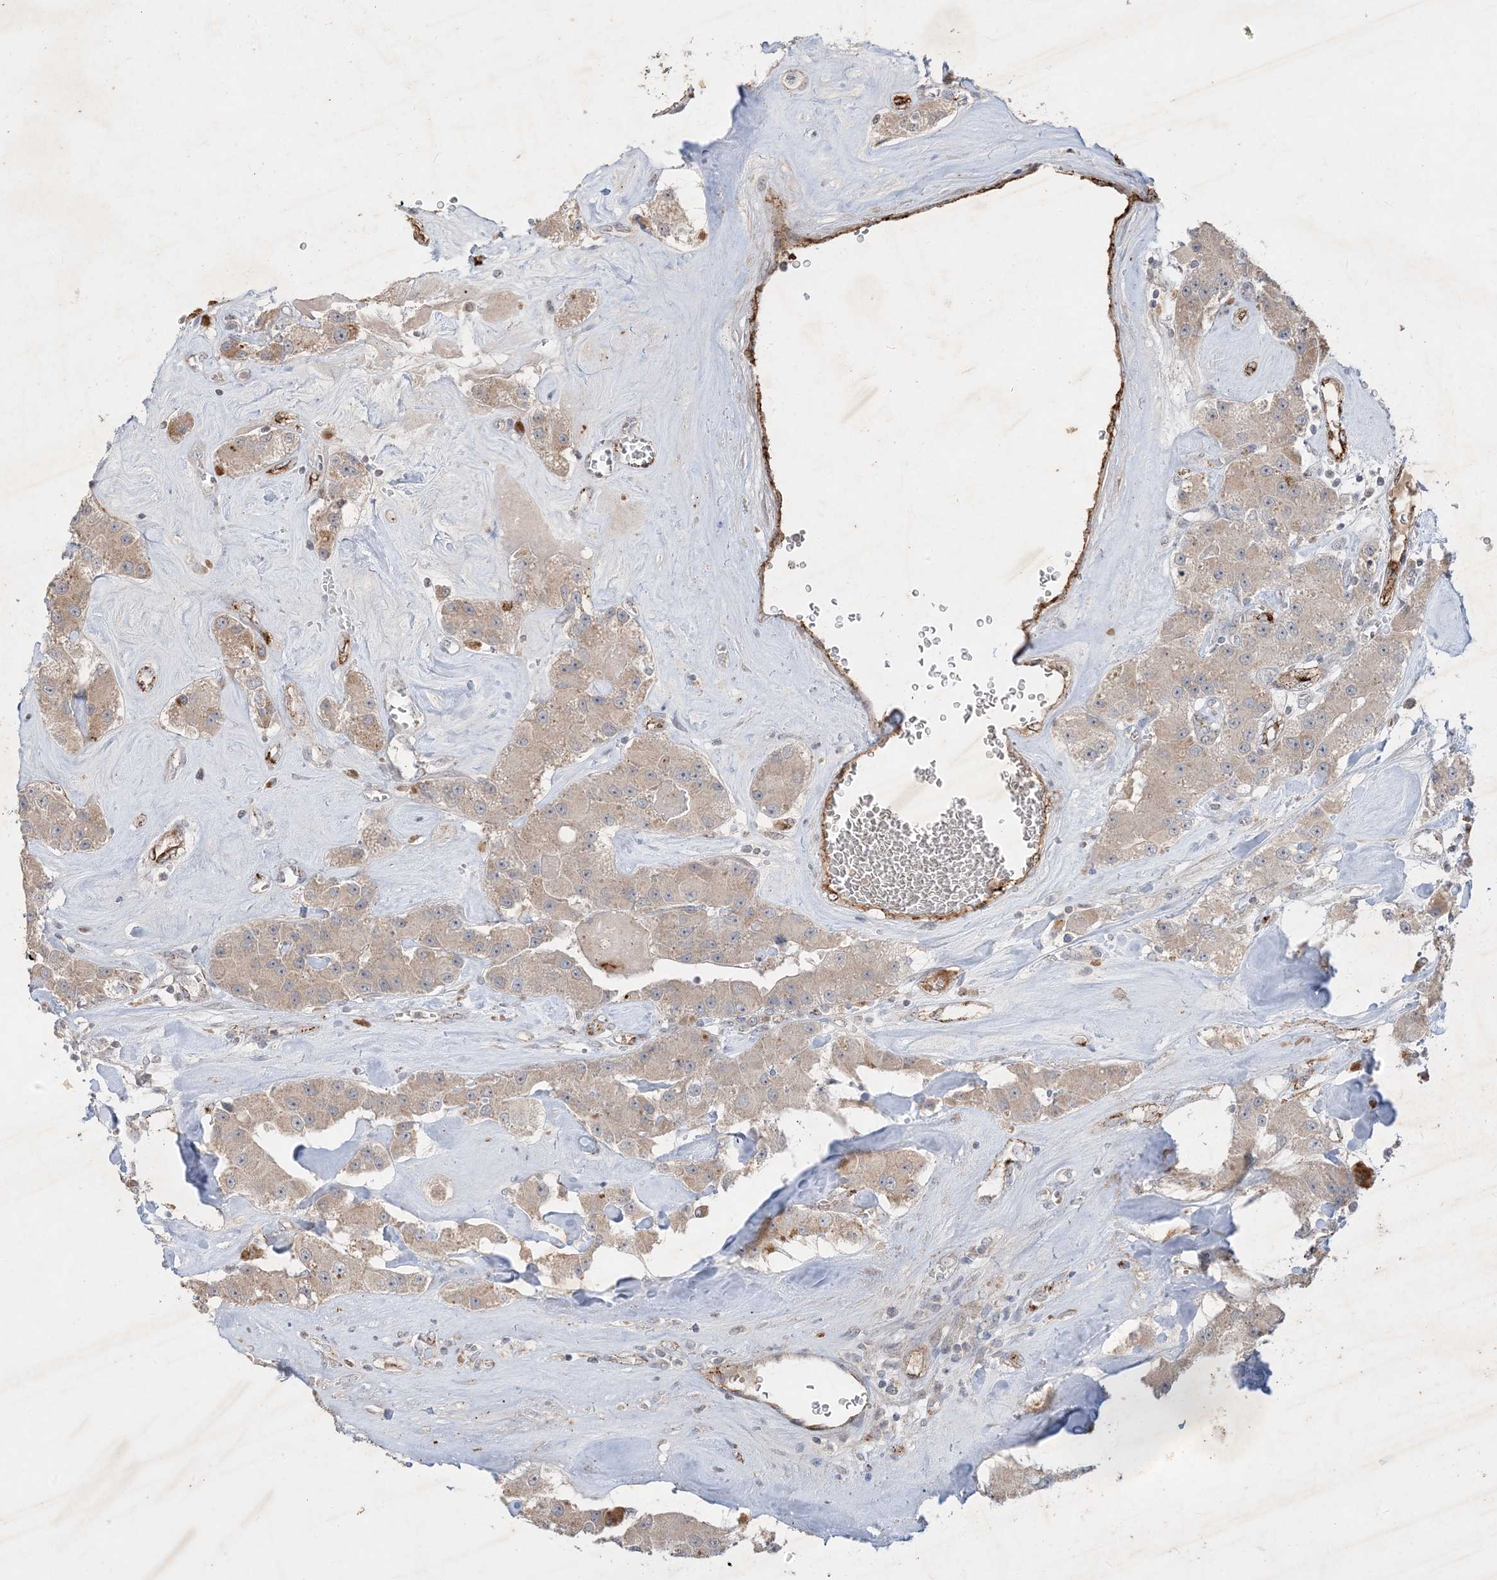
{"staining": {"intensity": "weak", "quantity": ">75%", "location": "cytoplasmic/membranous"}, "tissue": "carcinoid", "cell_type": "Tumor cells", "image_type": "cancer", "snomed": [{"axis": "morphology", "description": "Carcinoid, malignant, NOS"}, {"axis": "topography", "description": "Pancreas"}], "caption": "Immunohistochemistry (IHC) photomicrograph of carcinoid stained for a protein (brown), which shows low levels of weak cytoplasmic/membranous expression in approximately >75% of tumor cells.", "gene": "PRSS36", "patient": {"sex": "male", "age": 41}}